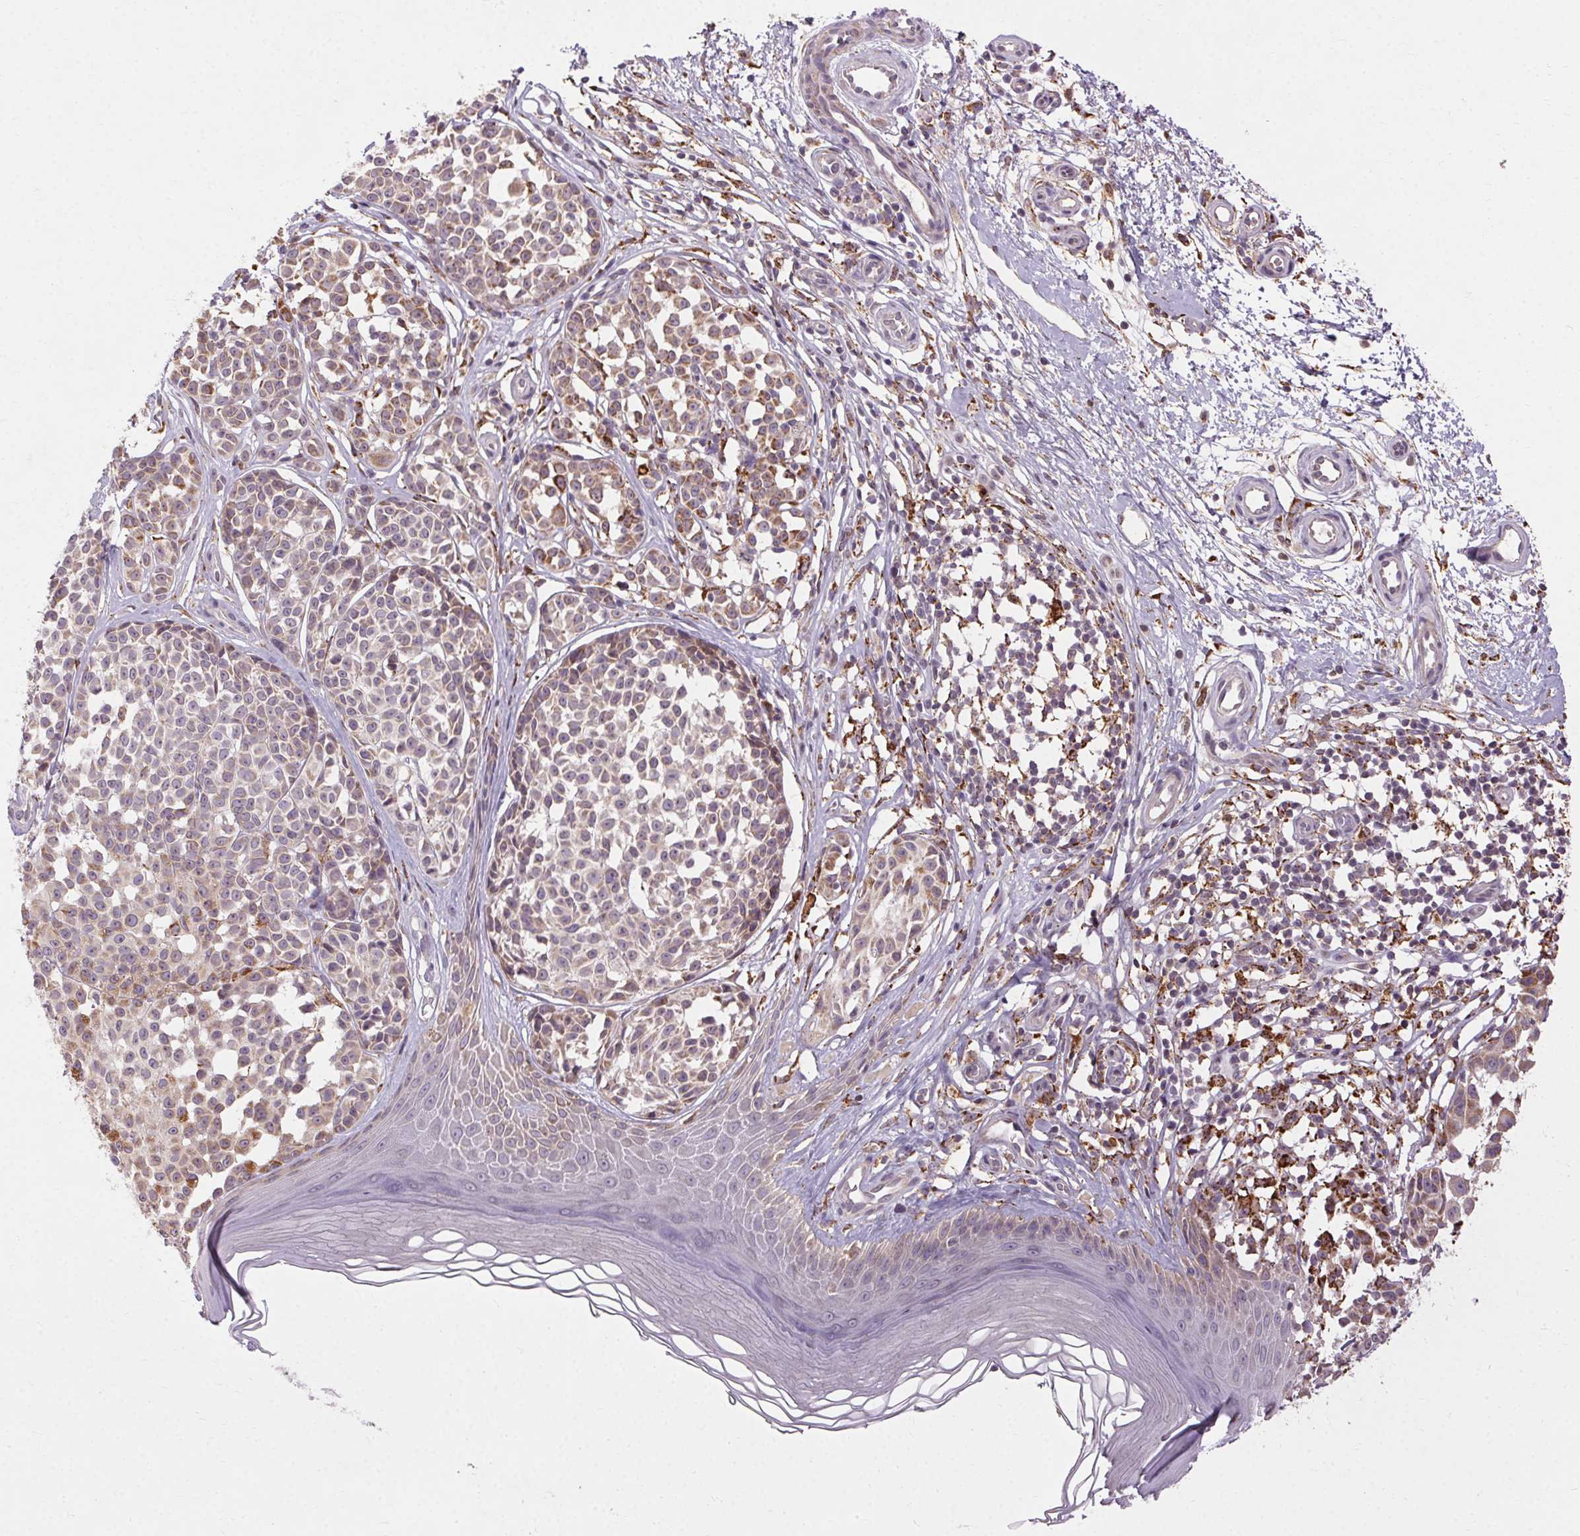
{"staining": {"intensity": "weak", "quantity": "25%-75%", "location": "cytoplasmic/membranous"}, "tissue": "melanoma", "cell_type": "Tumor cells", "image_type": "cancer", "snomed": [{"axis": "morphology", "description": "Malignant melanoma, NOS"}, {"axis": "topography", "description": "Skin"}], "caption": "Brown immunohistochemical staining in human malignant melanoma displays weak cytoplasmic/membranous staining in approximately 25%-75% of tumor cells.", "gene": "REP15", "patient": {"sex": "female", "age": 90}}